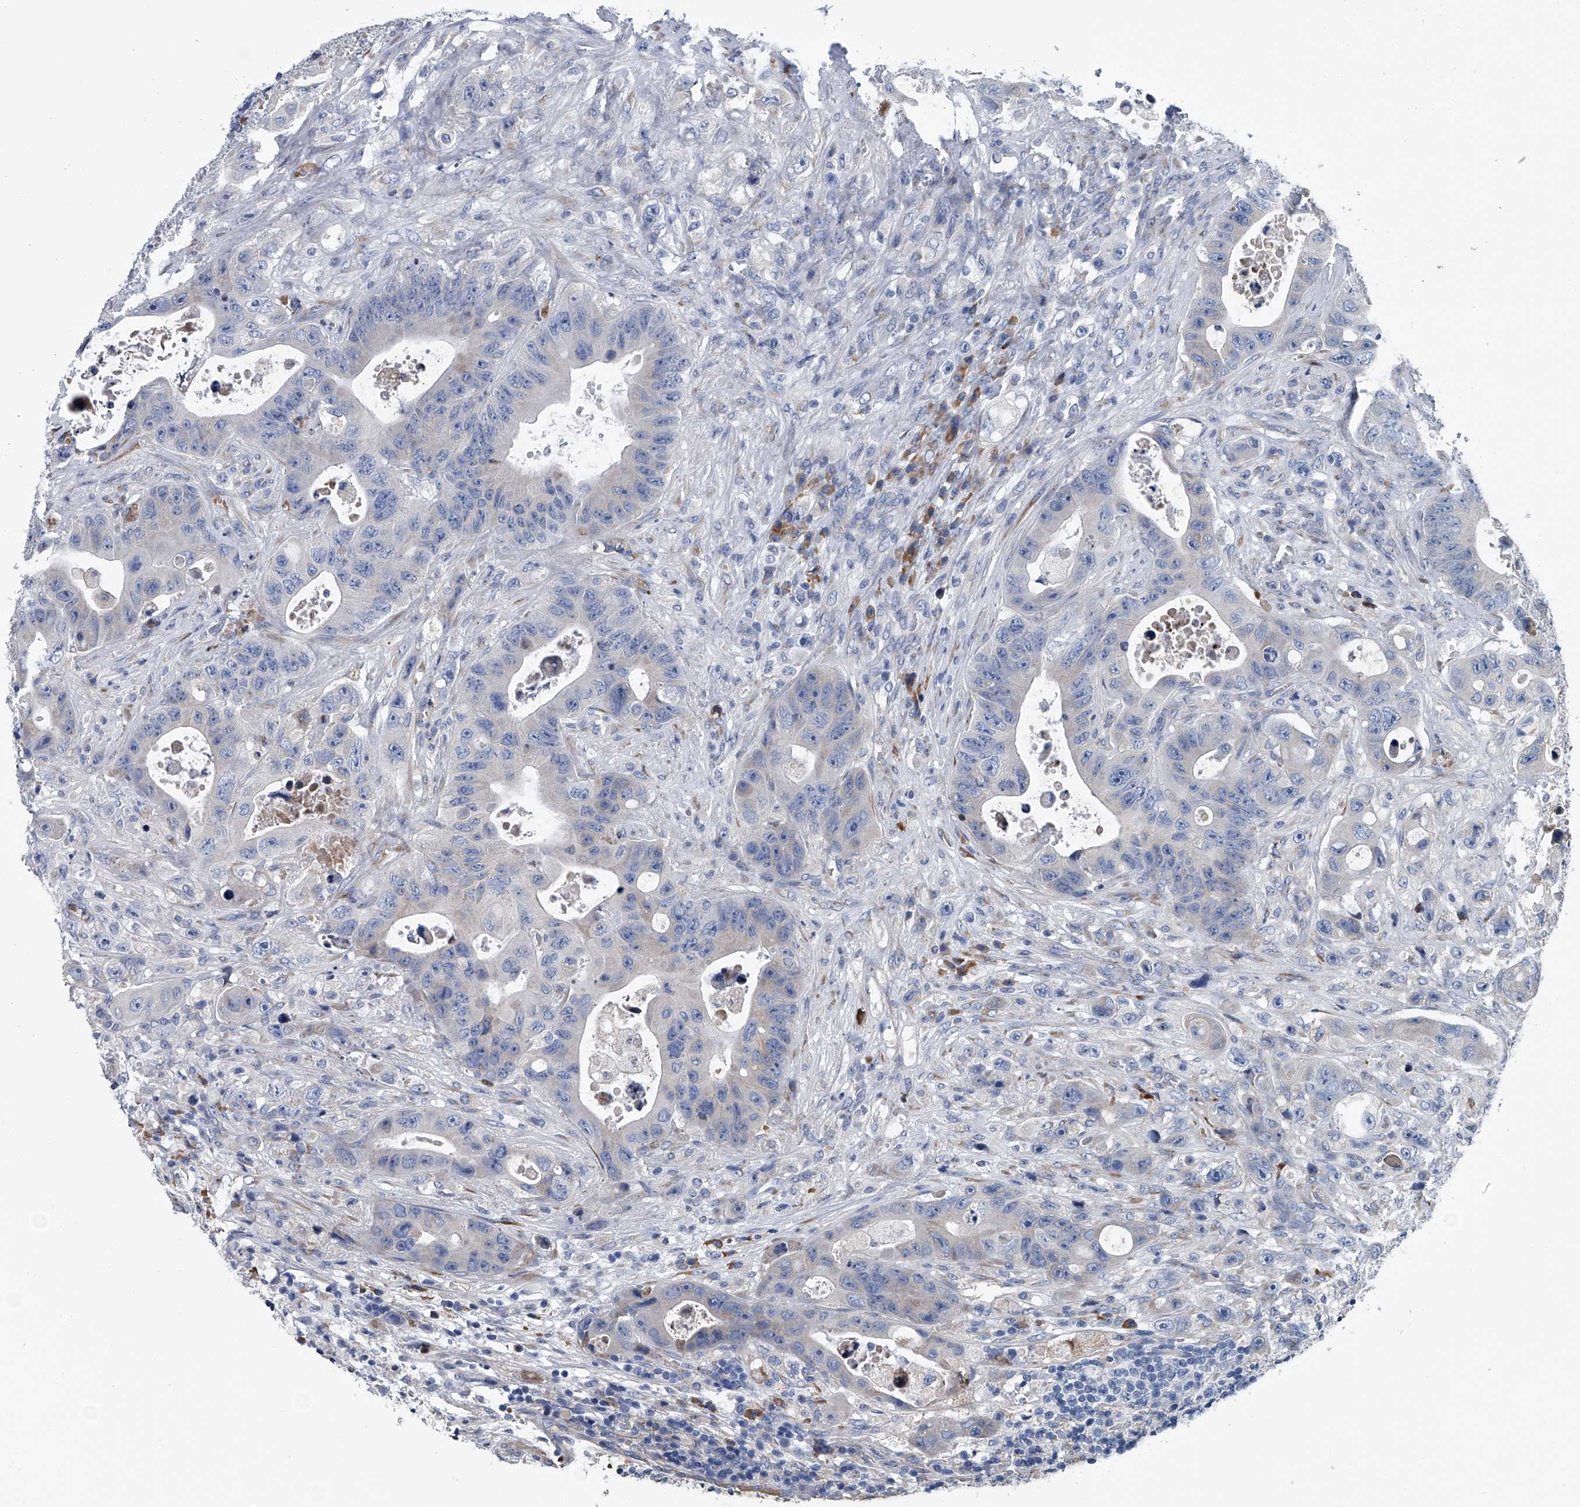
{"staining": {"intensity": "negative", "quantity": "none", "location": "none"}, "tissue": "colorectal cancer", "cell_type": "Tumor cells", "image_type": "cancer", "snomed": [{"axis": "morphology", "description": "Adenocarcinoma, NOS"}, {"axis": "topography", "description": "Colon"}], "caption": "Immunohistochemistry (IHC) histopathology image of adenocarcinoma (colorectal) stained for a protein (brown), which reveals no positivity in tumor cells.", "gene": "ABCG1", "patient": {"sex": "female", "age": 46}}